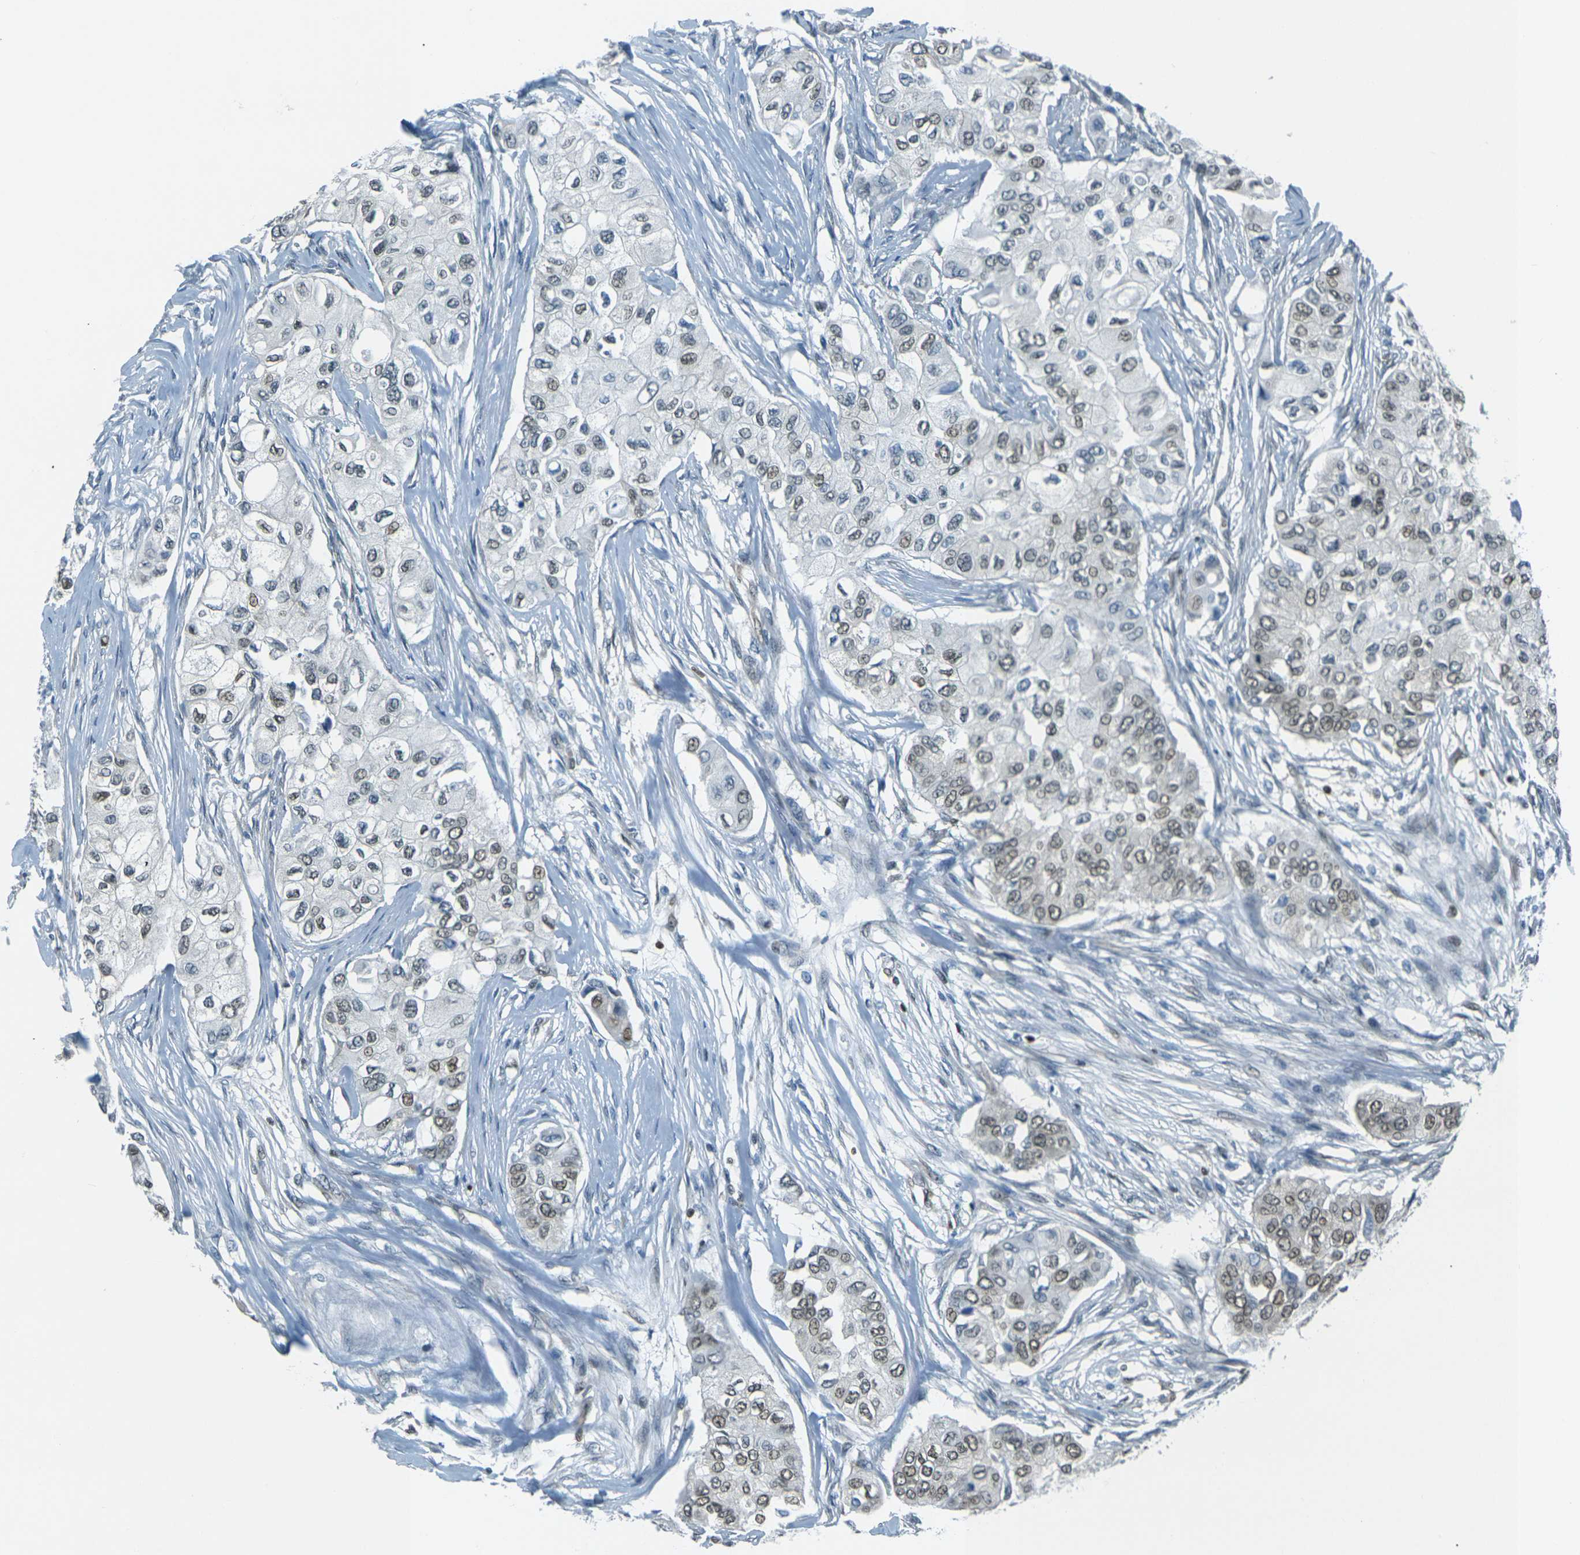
{"staining": {"intensity": "moderate", "quantity": ">75%", "location": "nuclear"}, "tissue": "breast cancer", "cell_type": "Tumor cells", "image_type": "cancer", "snomed": [{"axis": "morphology", "description": "Normal tissue, NOS"}, {"axis": "morphology", "description": "Duct carcinoma"}, {"axis": "topography", "description": "Breast"}], "caption": "The micrograph demonstrates staining of breast cancer, revealing moderate nuclear protein expression (brown color) within tumor cells. (Brightfield microscopy of DAB IHC at high magnification).", "gene": "NHEJ1", "patient": {"sex": "female", "age": 49}}